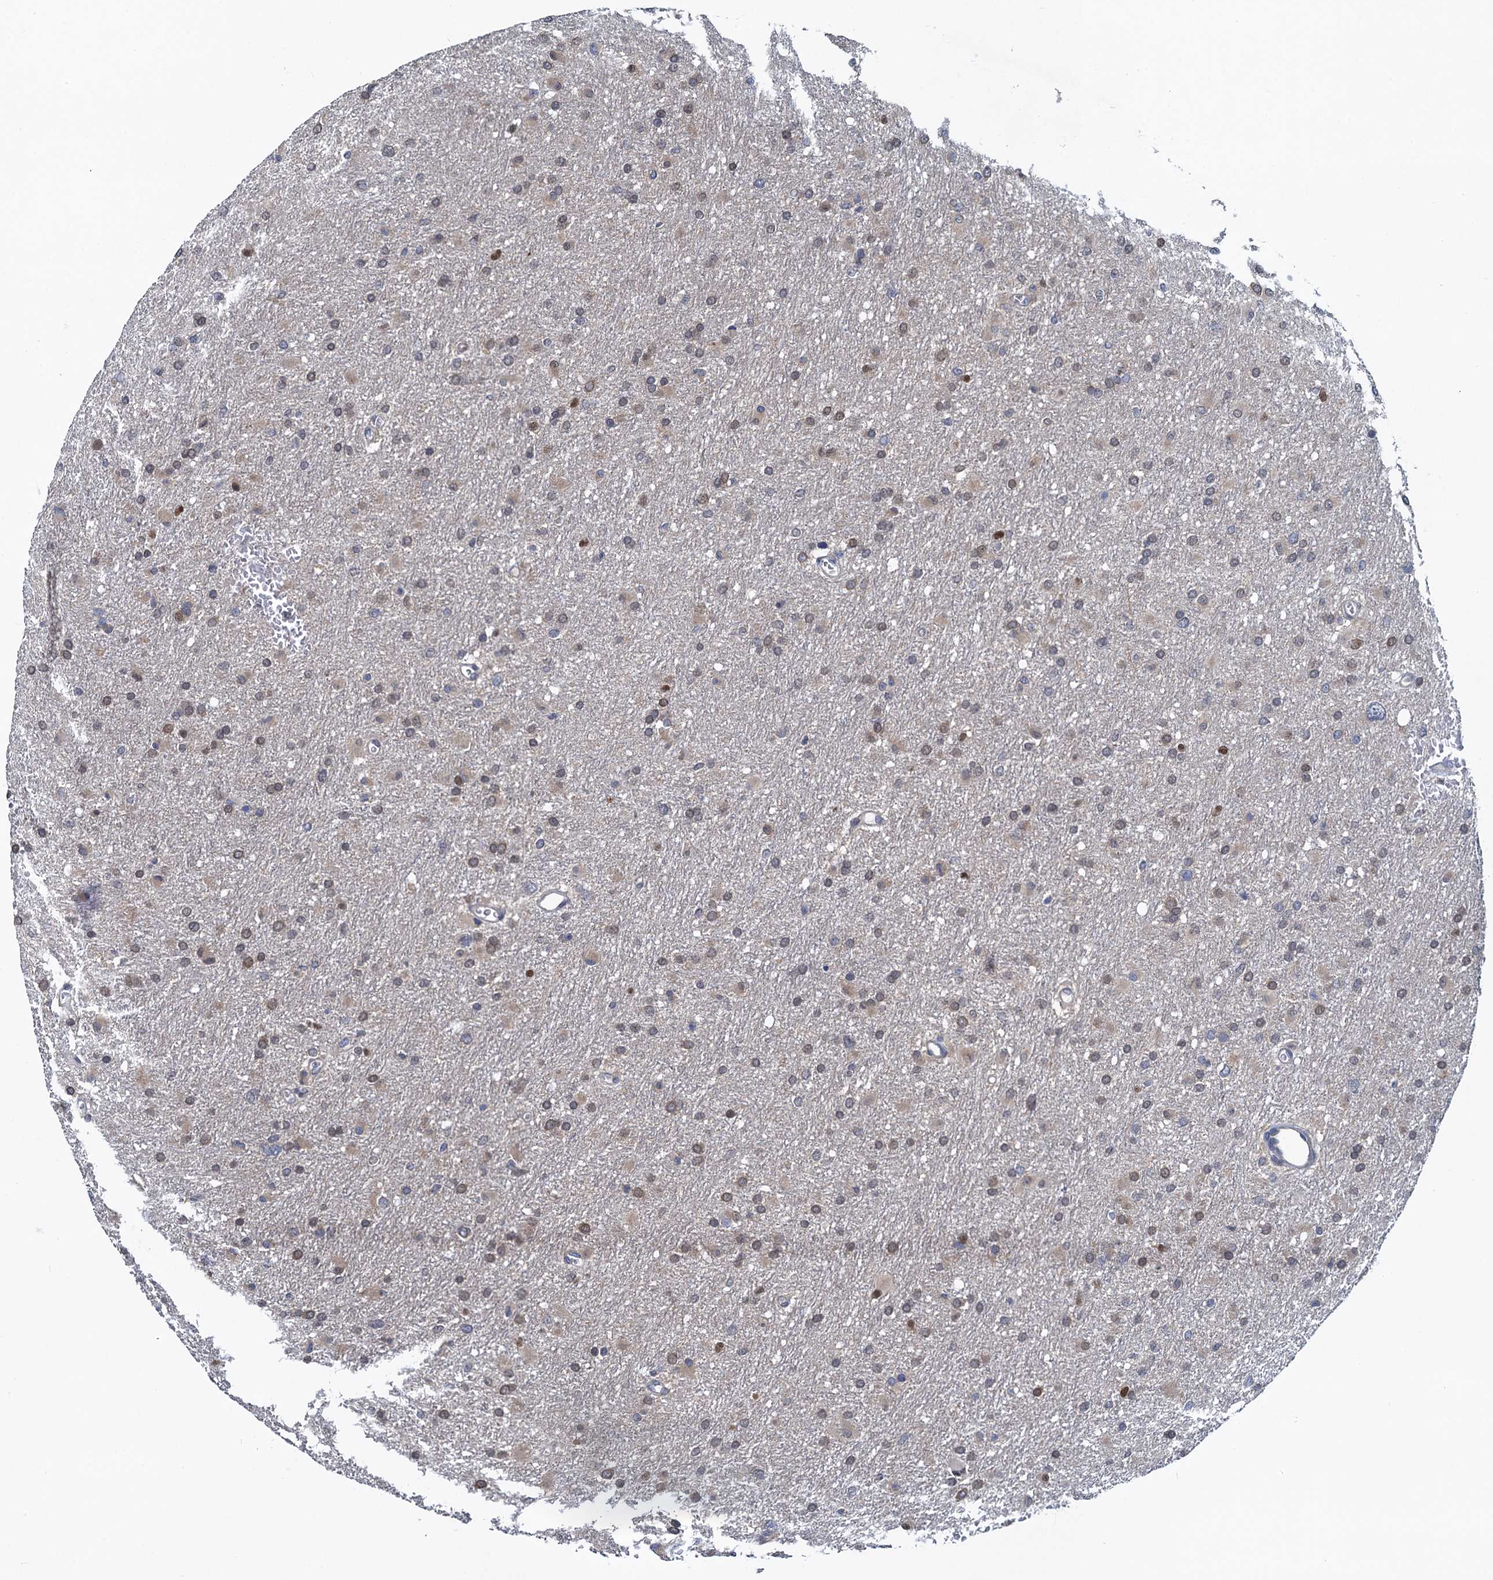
{"staining": {"intensity": "weak", "quantity": "<25%", "location": "nuclear"}, "tissue": "glioma", "cell_type": "Tumor cells", "image_type": "cancer", "snomed": [{"axis": "morphology", "description": "Glioma, malignant, High grade"}, {"axis": "topography", "description": "Cerebral cortex"}], "caption": "This histopathology image is of malignant high-grade glioma stained with IHC to label a protein in brown with the nuclei are counter-stained blue. There is no positivity in tumor cells. (DAB immunohistochemistry (IHC) visualized using brightfield microscopy, high magnification).", "gene": "RNF125", "patient": {"sex": "female", "age": 36}}